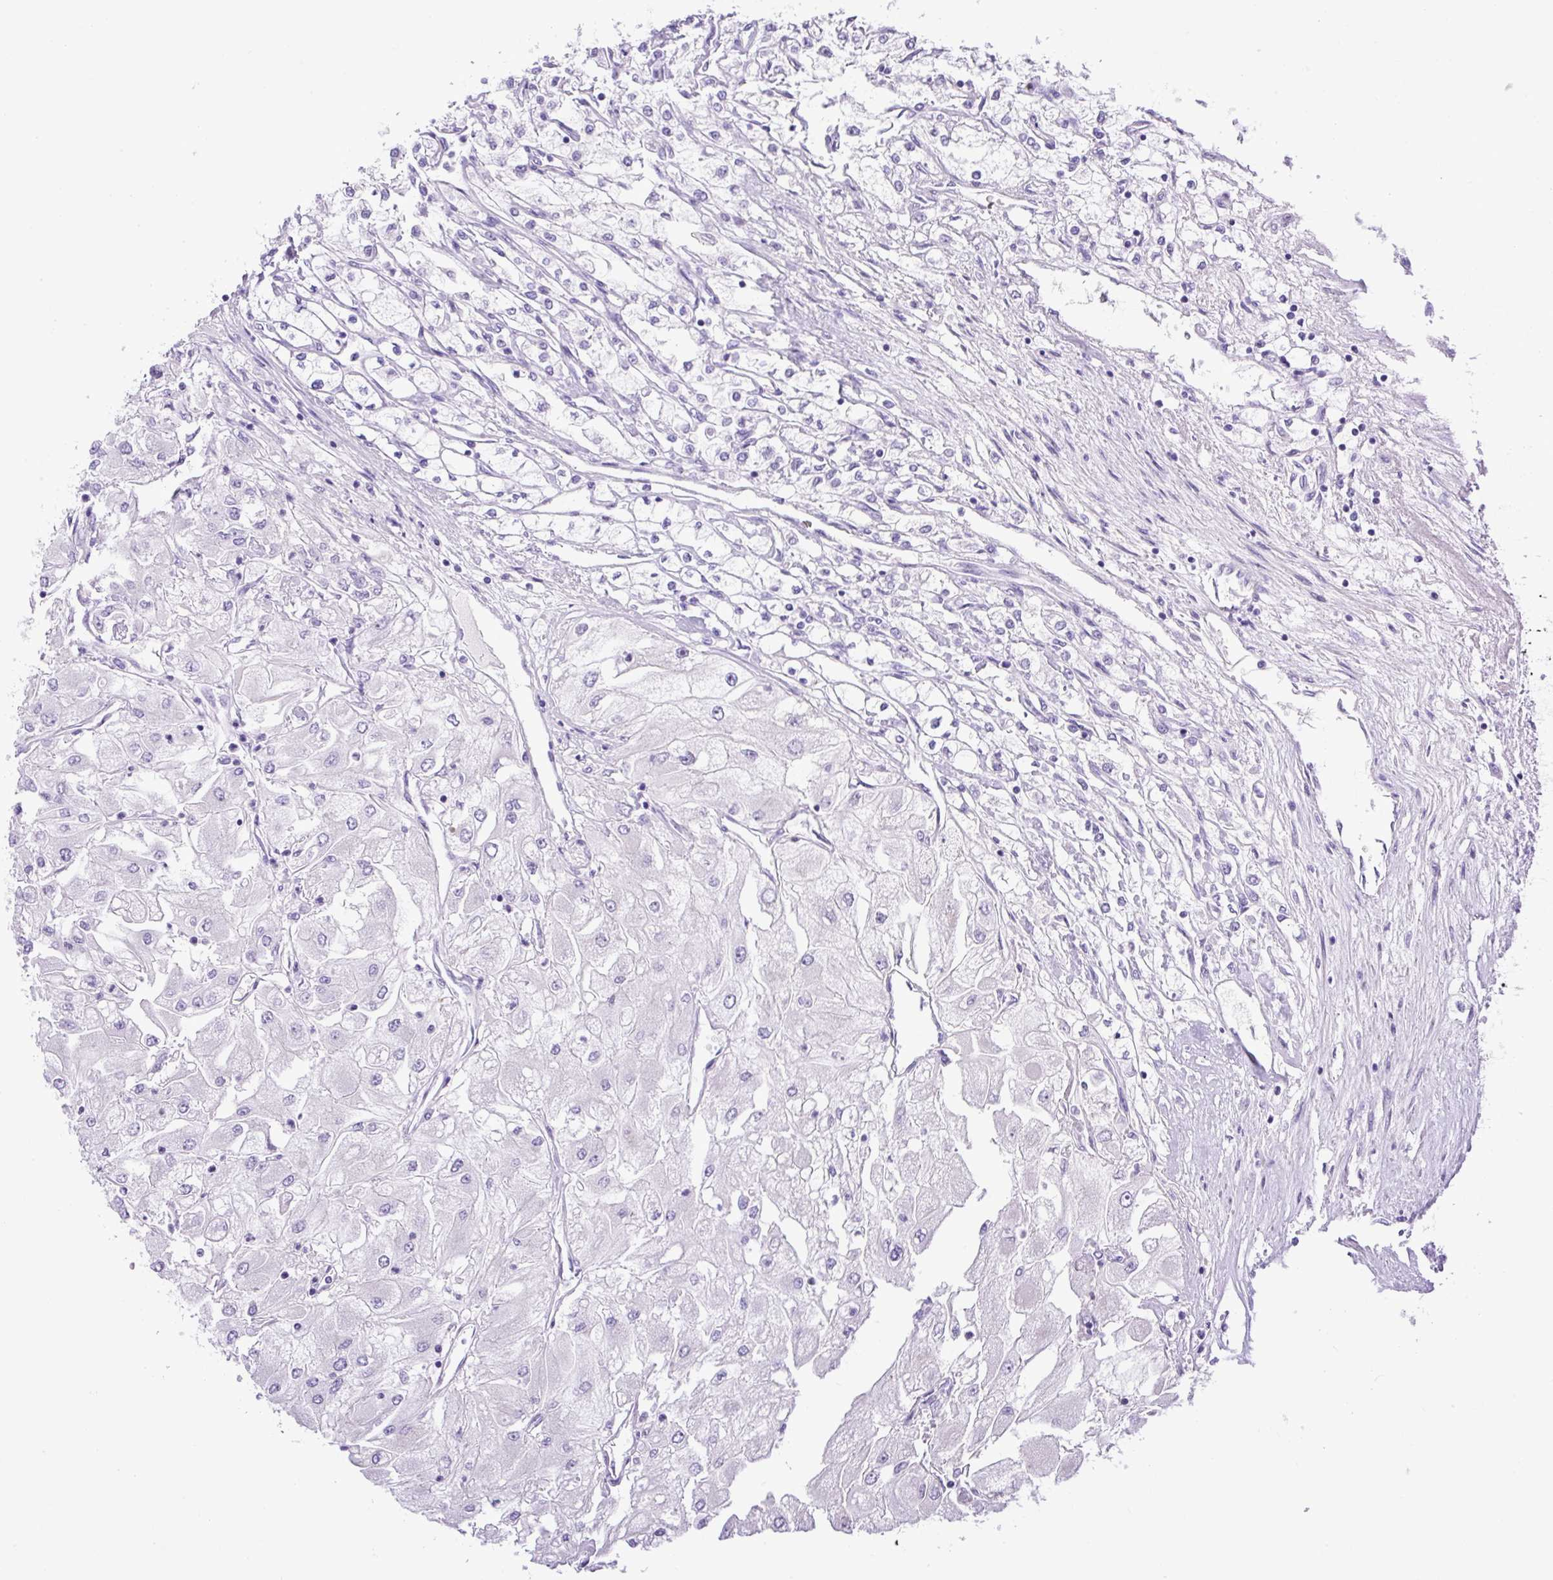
{"staining": {"intensity": "negative", "quantity": "none", "location": "none"}, "tissue": "renal cancer", "cell_type": "Tumor cells", "image_type": "cancer", "snomed": [{"axis": "morphology", "description": "Adenocarcinoma, NOS"}, {"axis": "topography", "description": "Kidney"}], "caption": "This is an immunohistochemistry photomicrograph of renal cancer (adenocarcinoma). There is no positivity in tumor cells.", "gene": "VWA7", "patient": {"sex": "male", "age": 80}}